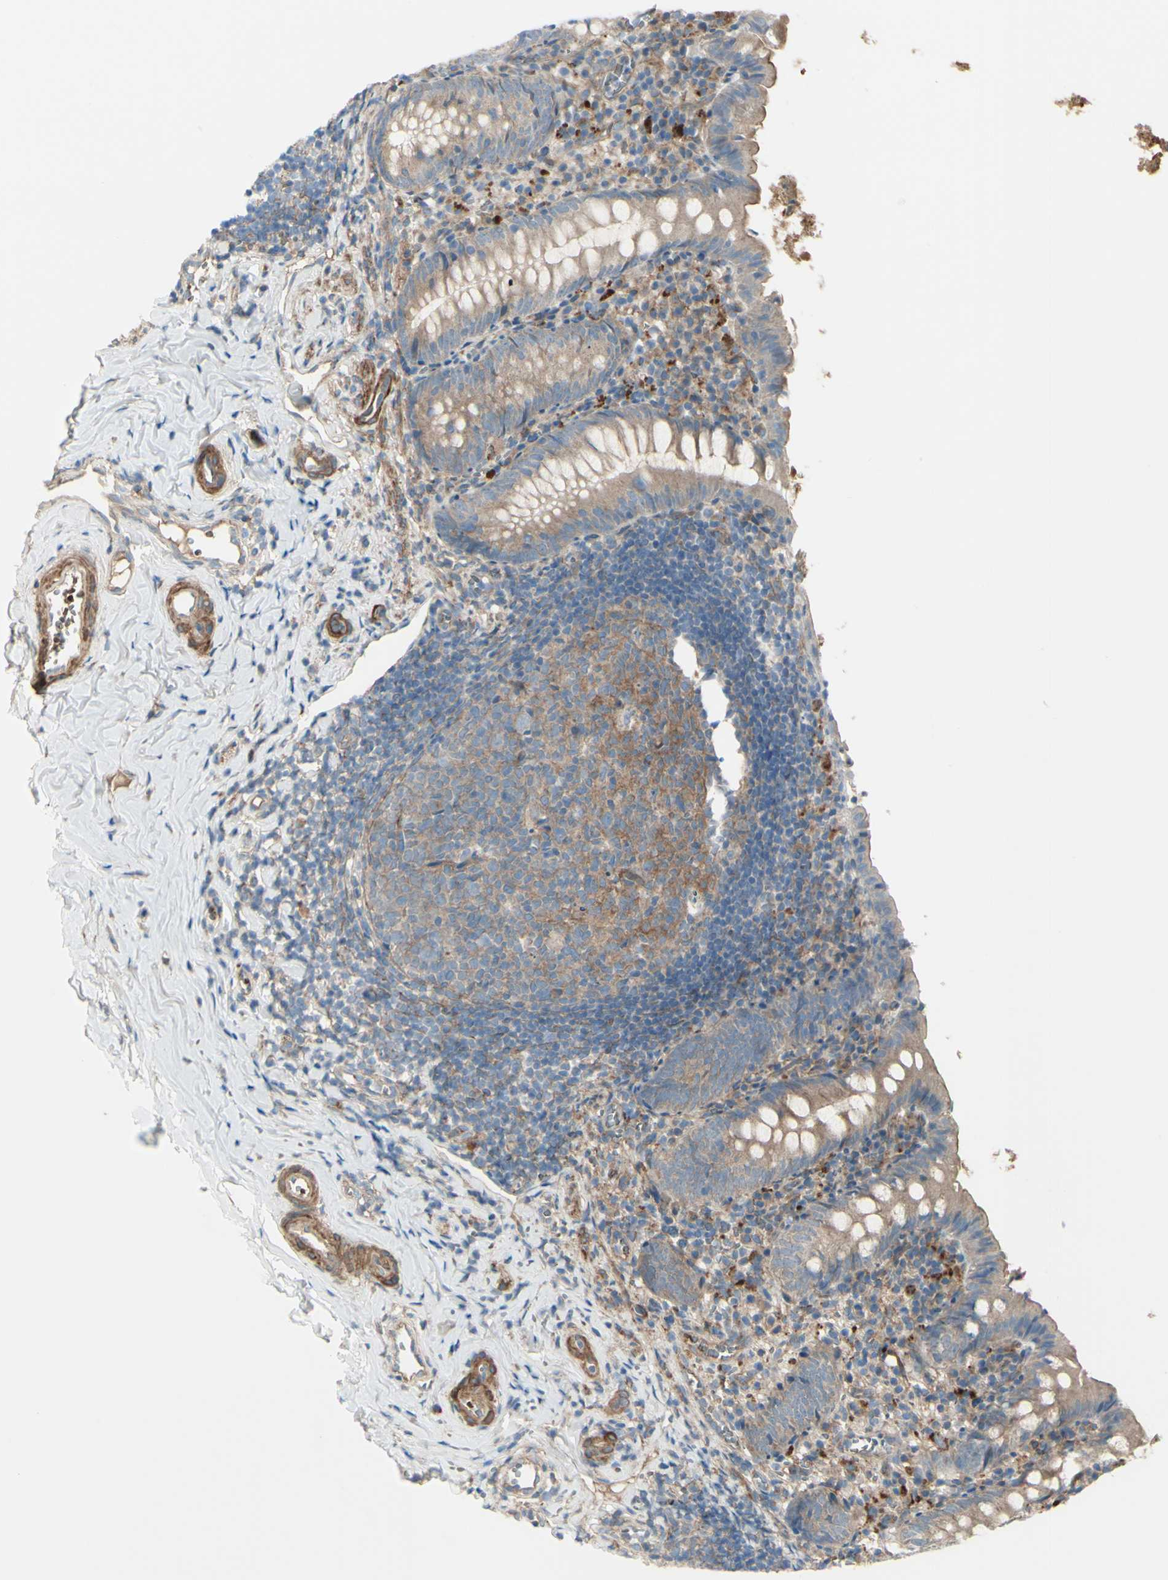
{"staining": {"intensity": "weak", "quantity": ">75%", "location": "cytoplasmic/membranous"}, "tissue": "appendix", "cell_type": "Glandular cells", "image_type": "normal", "snomed": [{"axis": "morphology", "description": "Normal tissue, NOS"}, {"axis": "topography", "description": "Appendix"}], "caption": "This is an image of IHC staining of benign appendix, which shows weak staining in the cytoplasmic/membranous of glandular cells.", "gene": "PCDHGA10", "patient": {"sex": "female", "age": 10}}